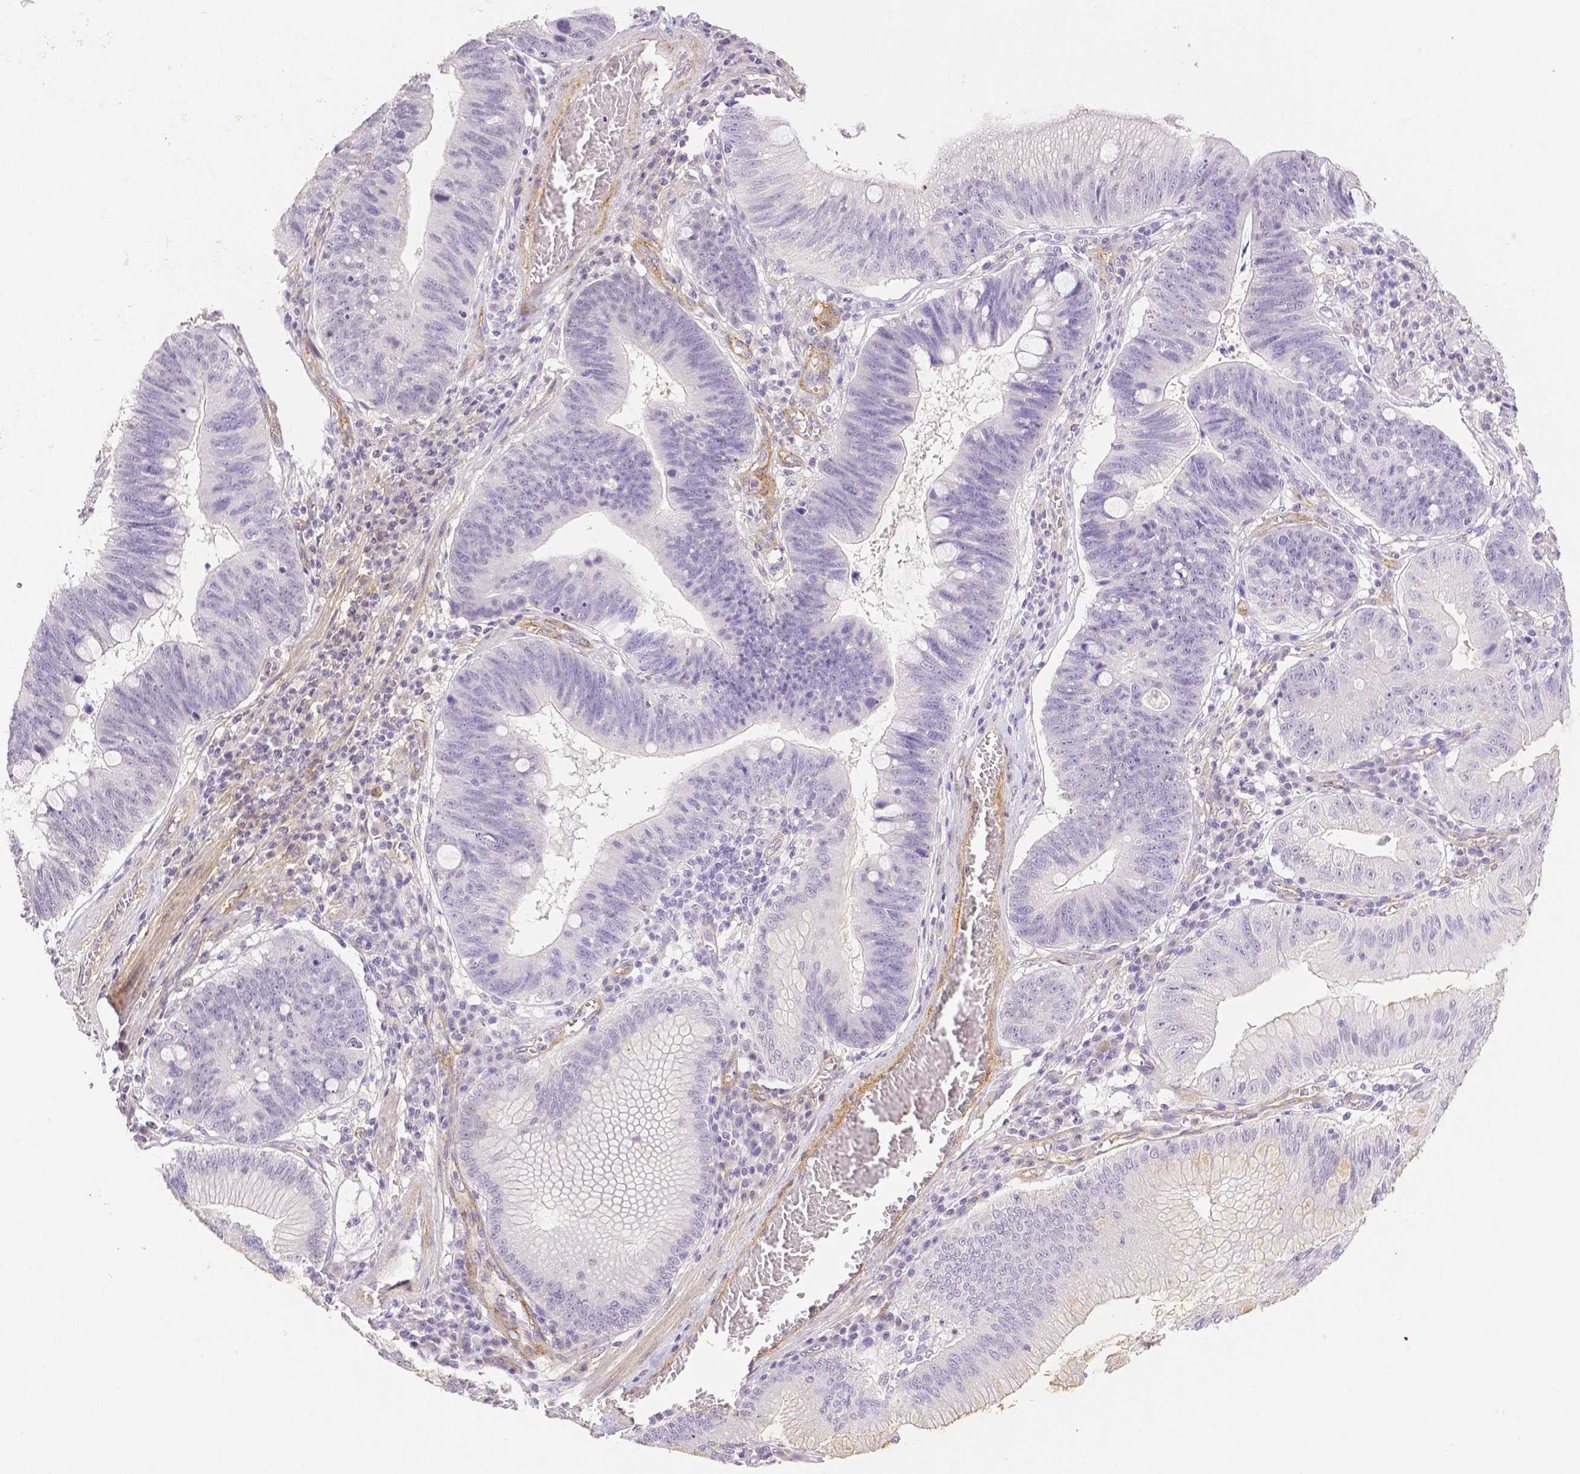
{"staining": {"intensity": "negative", "quantity": "none", "location": "none"}, "tissue": "stomach cancer", "cell_type": "Tumor cells", "image_type": "cancer", "snomed": [{"axis": "morphology", "description": "Adenocarcinoma, NOS"}, {"axis": "topography", "description": "Stomach"}], "caption": "This image is of adenocarcinoma (stomach) stained with immunohistochemistry (IHC) to label a protein in brown with the nuclei are counter-stained blue. There is no positivity in tumor cells. The staining was performed using DAB (3,3'-diaminobenzidine) to visualize the protein expression in brown, while the nuclei were stained in blue with hematoxylin (Magnification: 20x).", "gene": "THY1", "patient": {"sex": "male", "age": 59}}